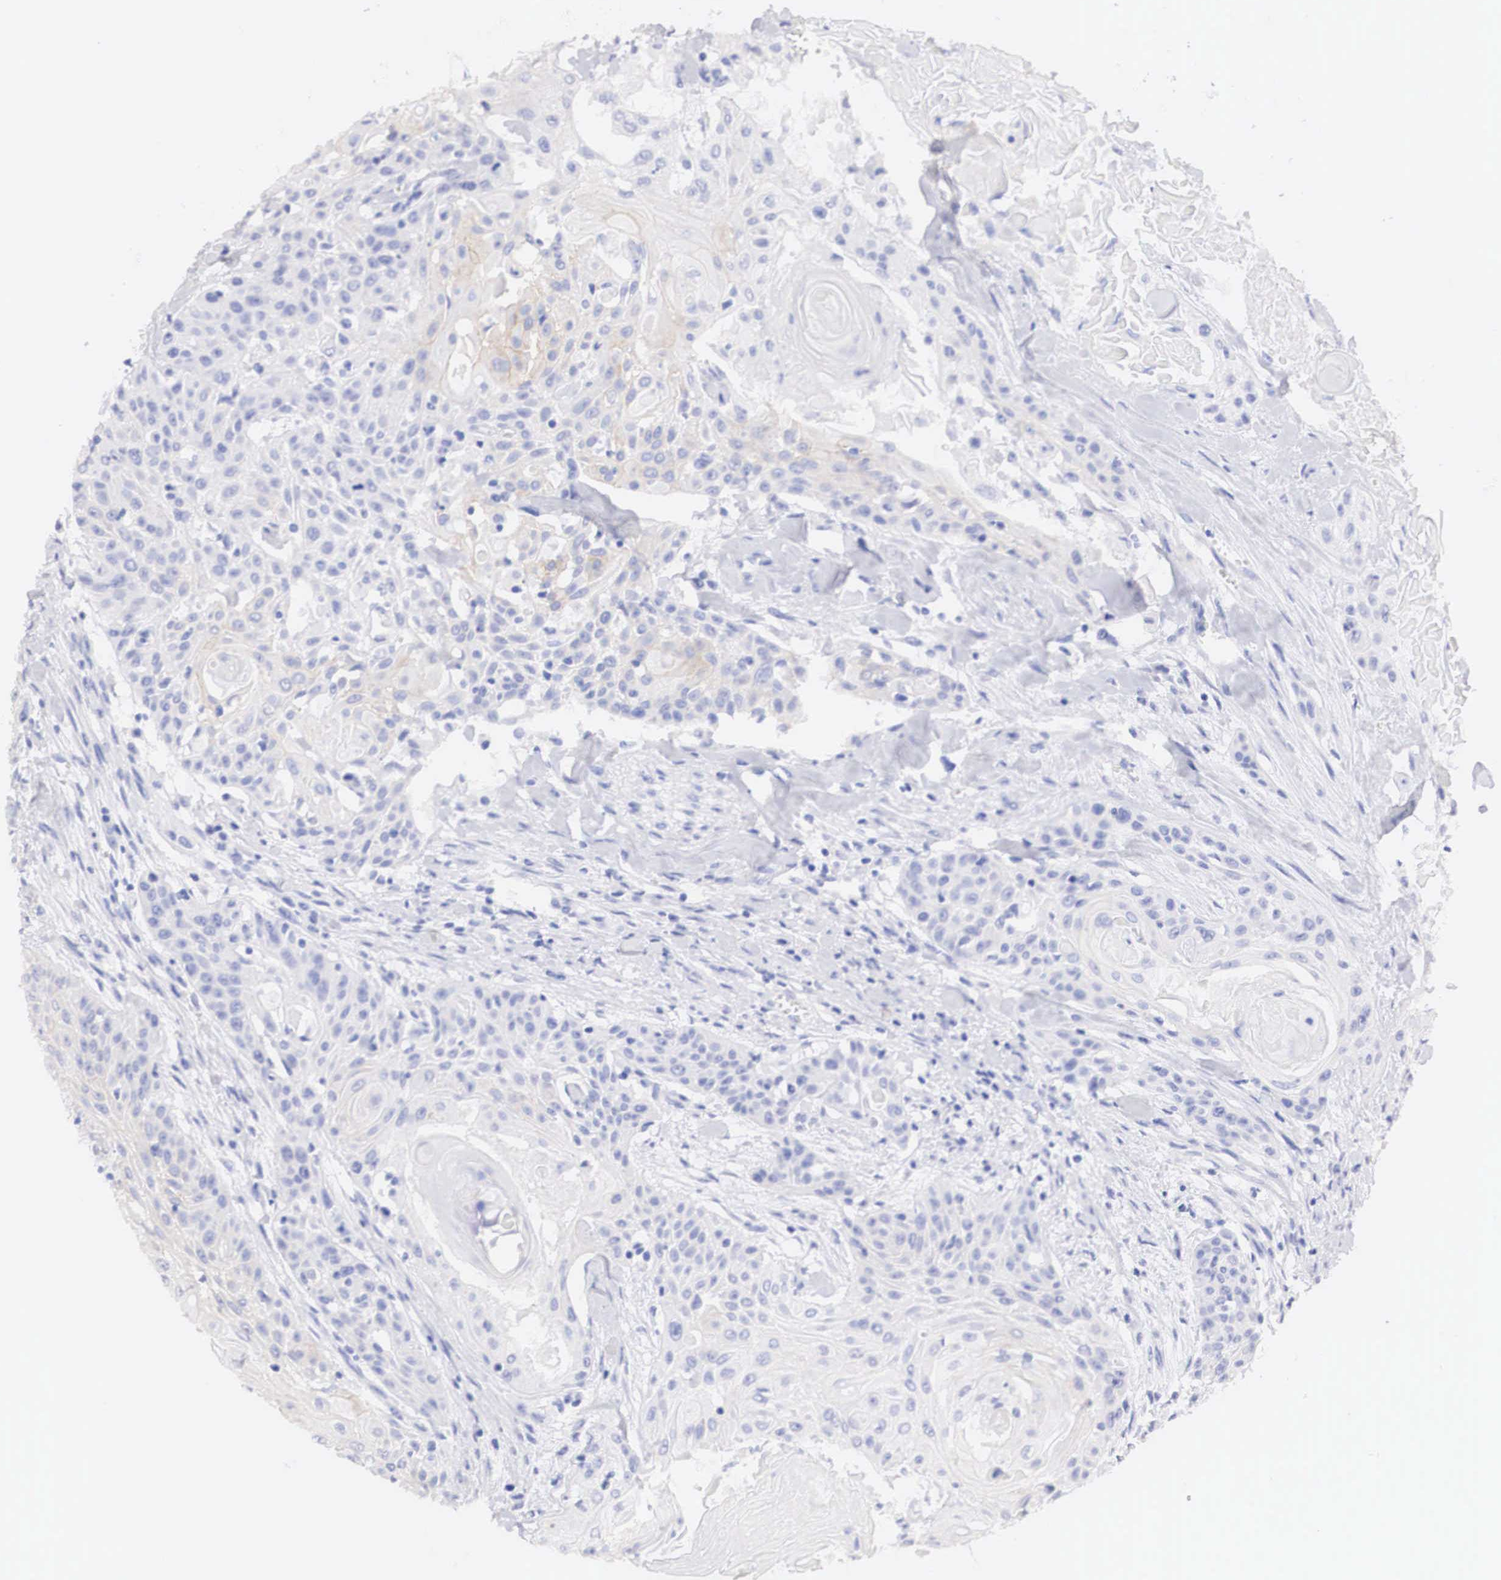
{"staining": {"intensity": "weak", "quantity": "<25%", "location": "cytoplasmic/membranous"}, "tissue": "head and neck cancer", "cell_type": "Tumor cells", "image_type": "cancer", "snomed": [{"axis": "morphology", "description": "Squamous cell carcinoma, NOS"}, {"axis": "morphology", "description": "Squamous cell carcinoma, metastatic, NOS"}, {"axis": "topography", "description": "Lymph node"}, {"axis": "topography", "description": "Salivary gland"}, {"axis": "topography", "description": "Head-Neck"}], "caption": "Tumor cells show no significant positivity in head and neck cancer.", "gene": "ERBB2", "patient": {"sex": "female", "age": 74}}